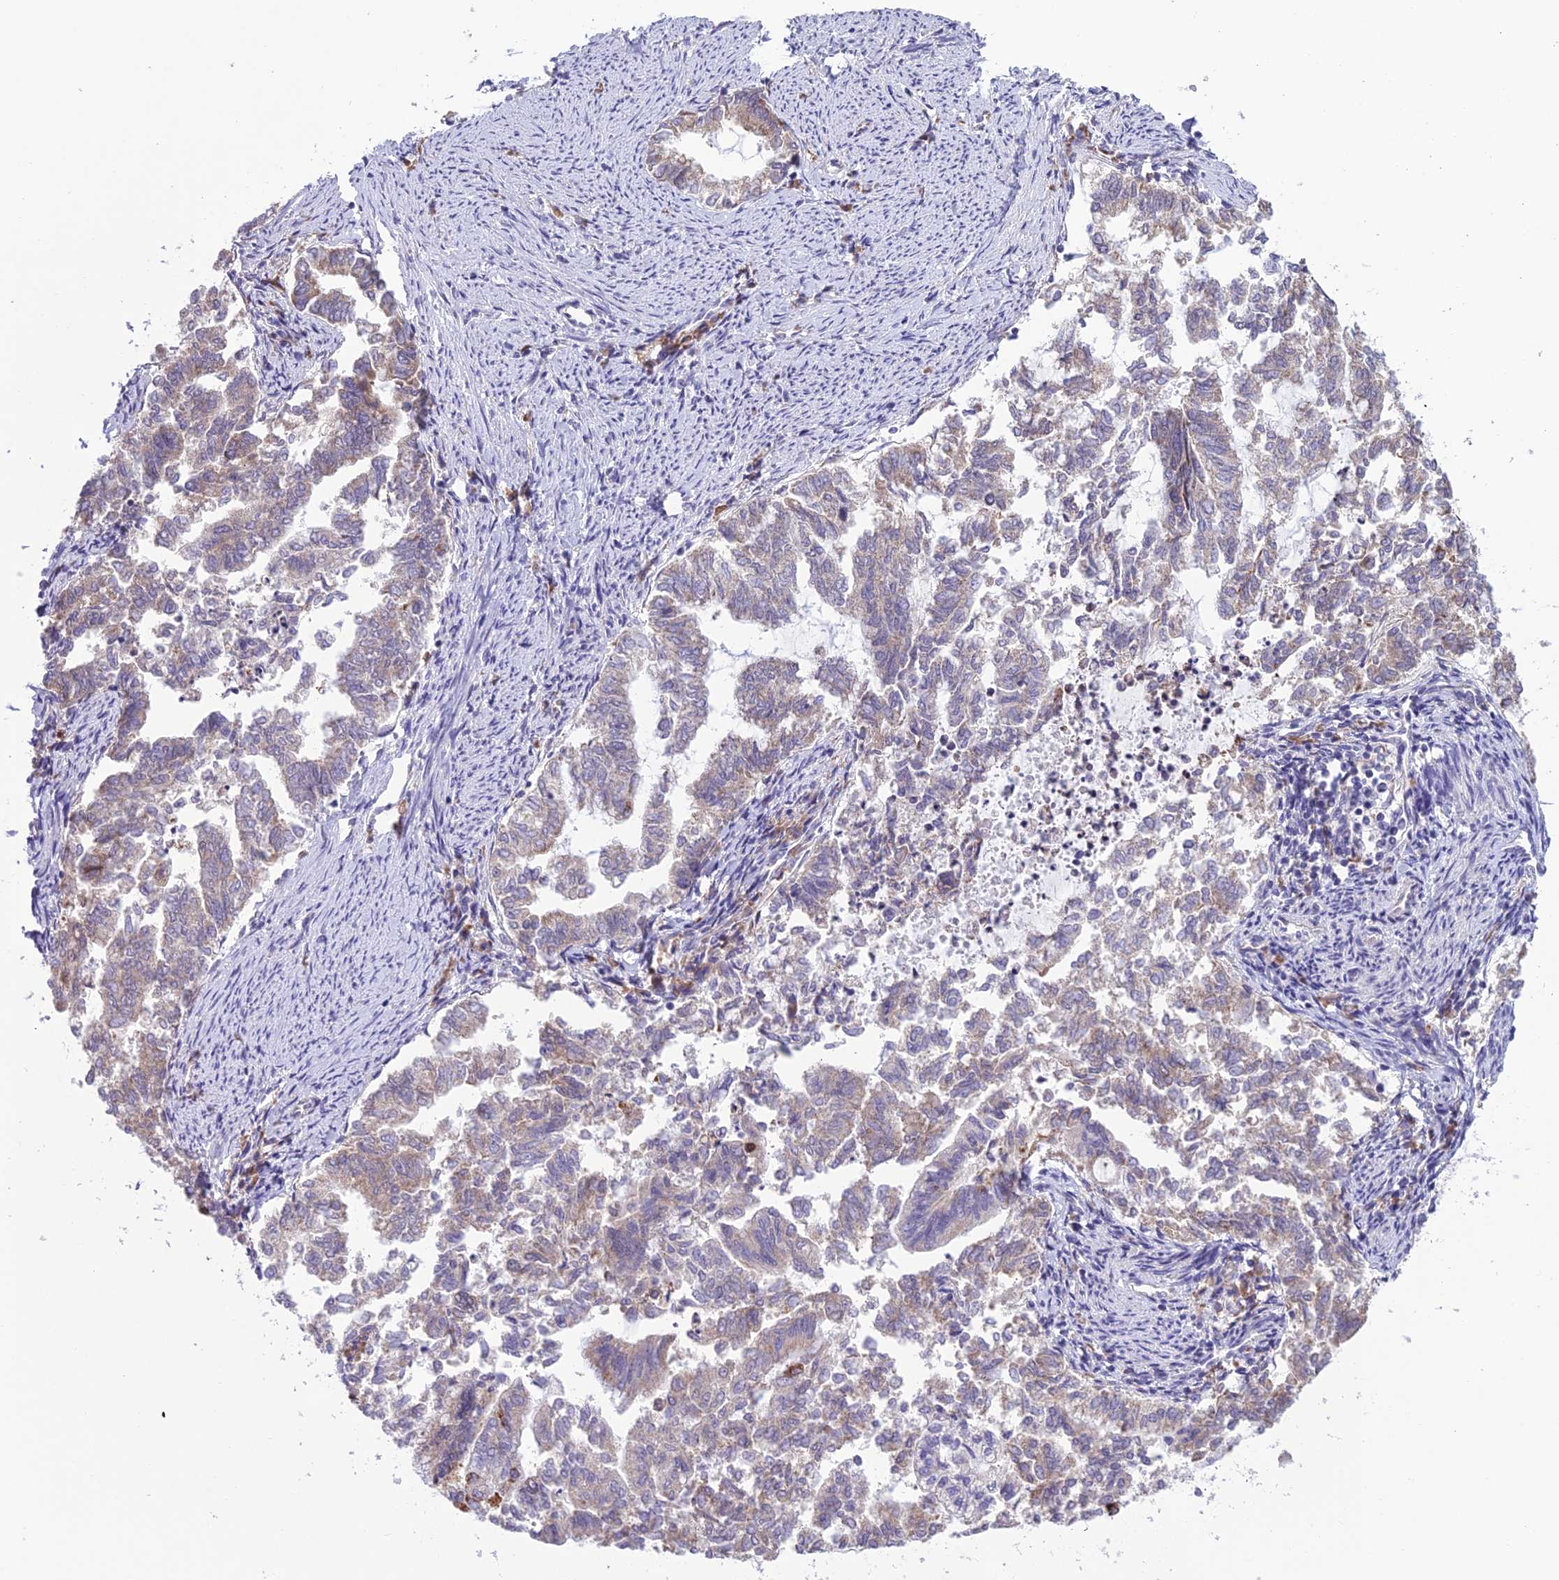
{"staining": {"intensity": "weak", "quantity": "25%-75%", "location": "cytoplasmic/membranous"}, "tissue": "endometrial cancer", "cell_type": "Tumor cells", "image_type": "cancer", "snomed": [{"axis": "morphology", "description": "Adenocarcinoma, NOS"}, {"axis": "topography", "description": "Endometrium"}], "caption": "This is an image of immunohistochemistry (IHC) staining of endometrial adenocarcinoma, which shows weak staining in the cytoplasmic/membranous of tumor cells.", "gene": "RPS26", "patient": {"sex": "female", "age": 79}}